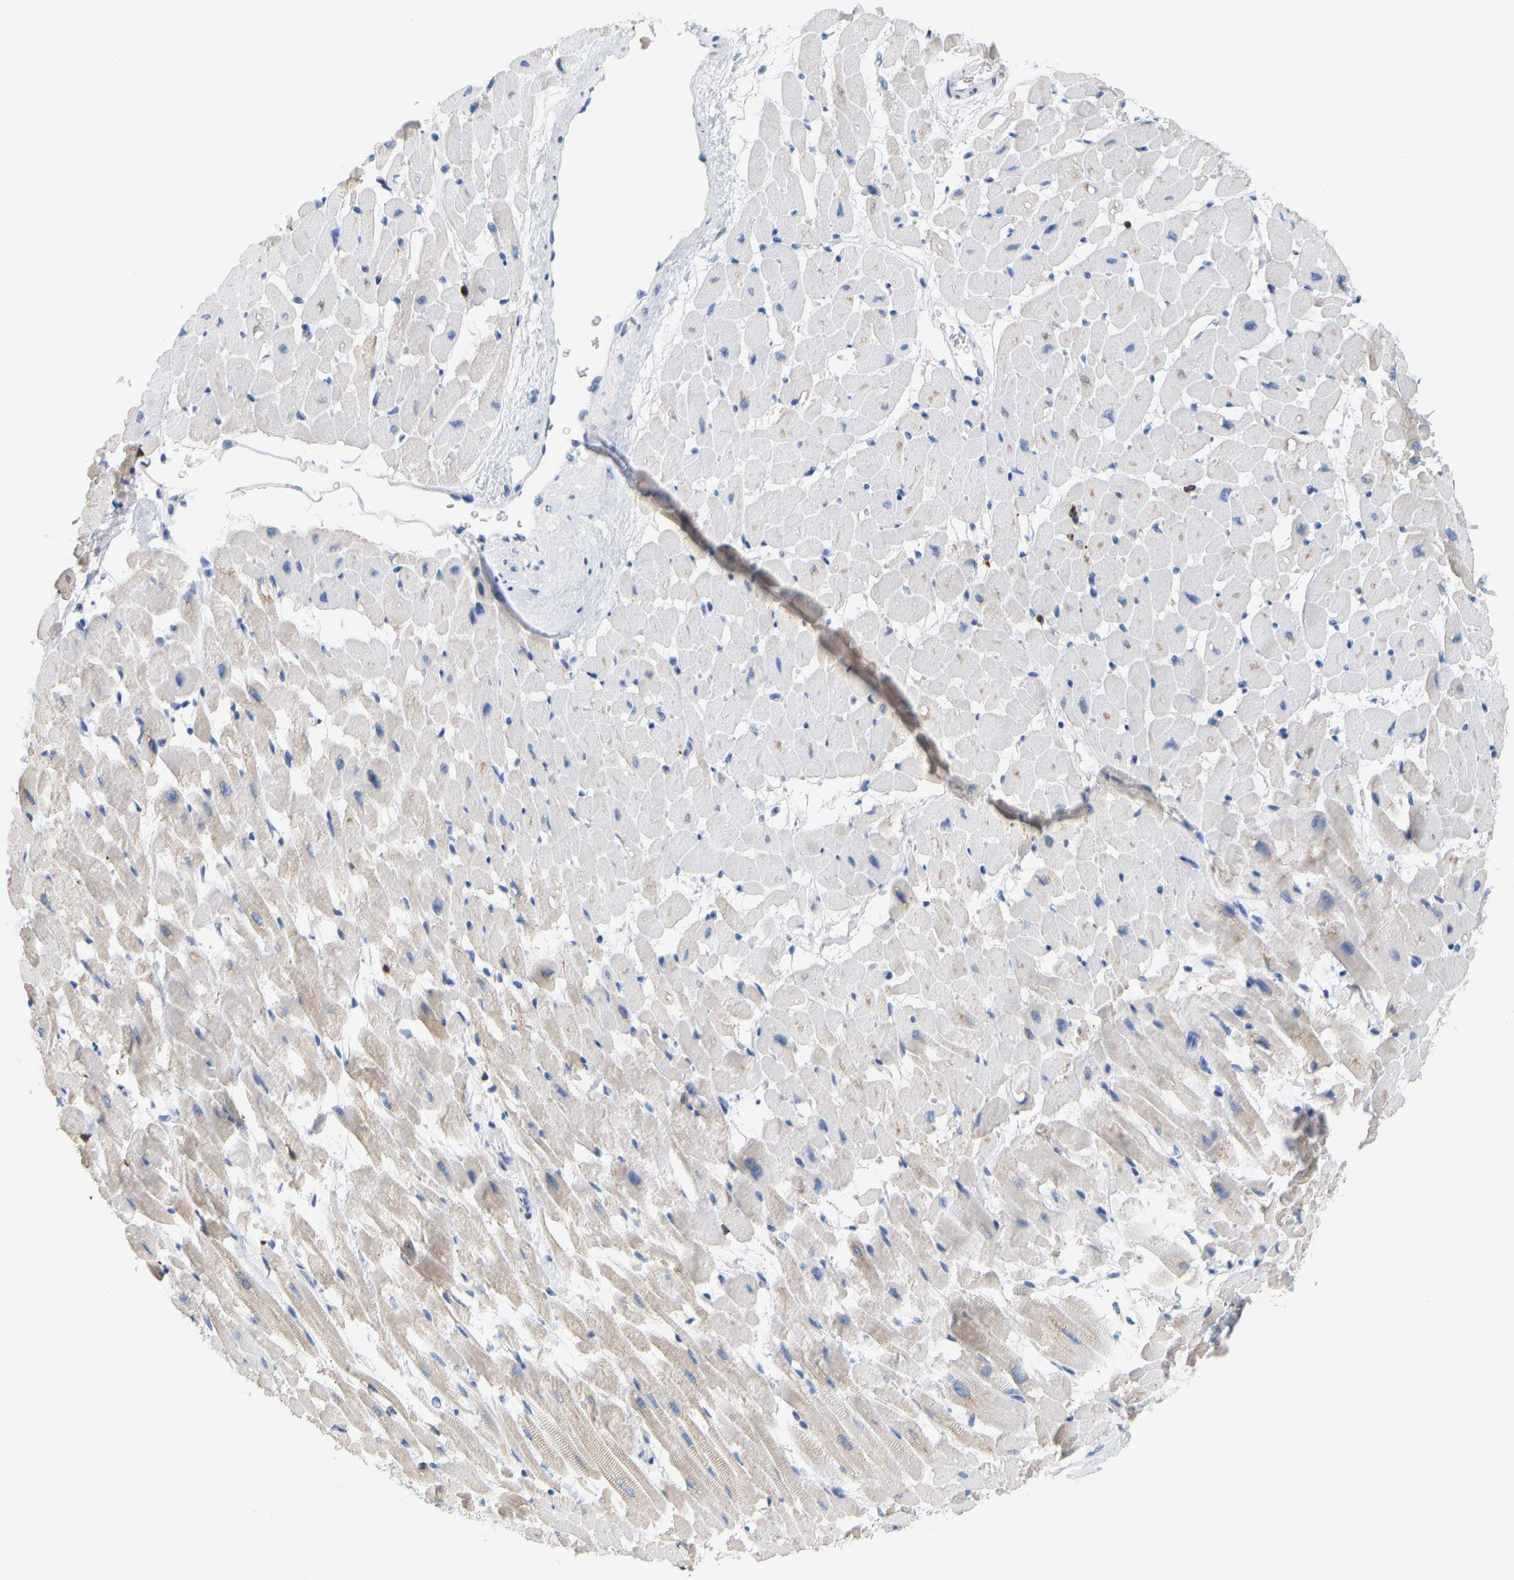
{"staining": {"intensity": "moderate", "quantity": "<25%", "location": "cytoplasmic/membranous"}, "tissue": "heart muscle", "cell_type": "Cardiomyocytes", "image_type": "normal", "snomed": [{"axis": "morphology", "description": "Normal tissue, NOS"}, {"axis": "topography", "description": "Heart"}], "caption": "This is an image of IHC staining of benign heart muscle, which shows moderate expression in the cytoplasmic/membranous of cardiomyocytes.", "gene": "EVL", "patient": {"sex": "male", "age": 45}}